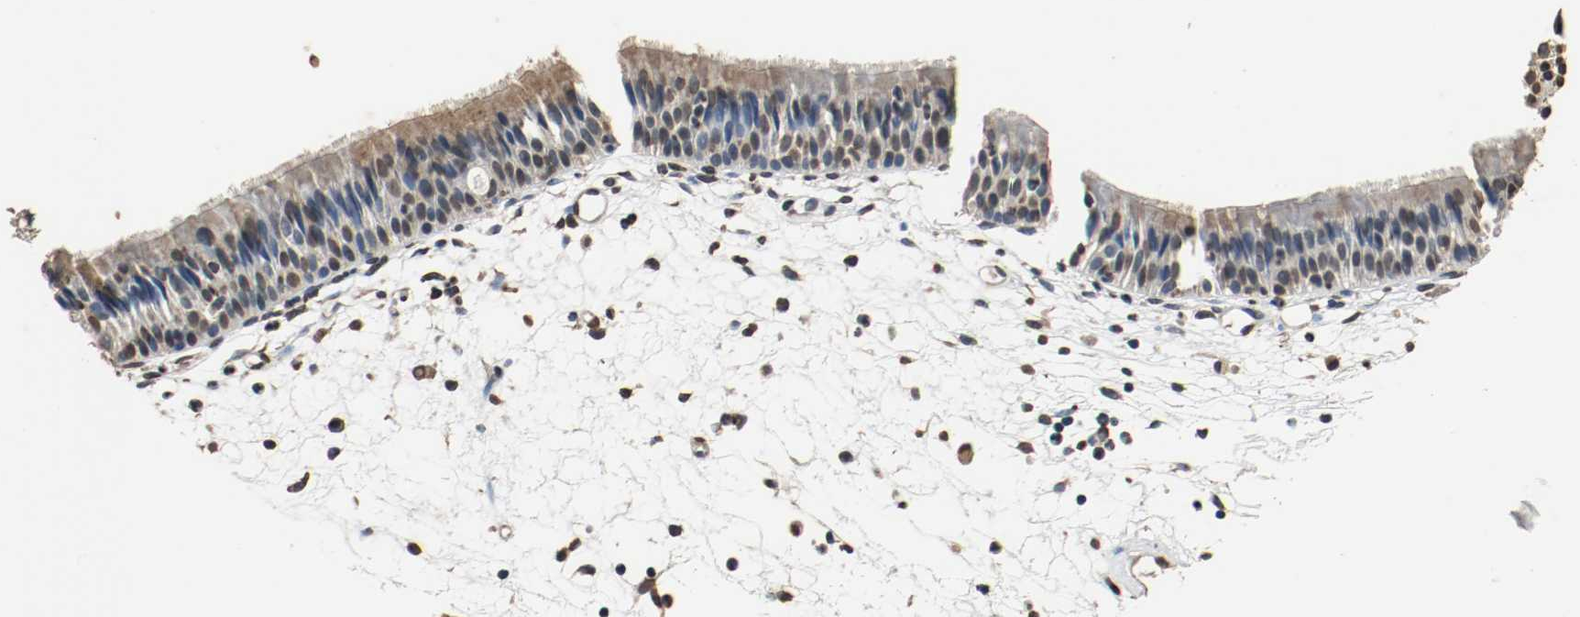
{"staining": {"intensity": "moderate", "quantity": "25%-75%", "location": "cytoplasmic/membranous"}, "tissue": "nasopharynx", "cell_type": "Respiratory epithelial cells", "image_type": "normal", "snomed": [{"axis": "morphology", "description": "Normal tissue, NOS"}, {"axis": "topography", "description": "Nasopharynx"}], "caption": "Nasopharynx stained for a protein displays moderate cytoplasmic/membranous positivity in respiratory epithelial cells. (DAB (3,3'-diaminobenzidine) = brown stain, brightfield microscopy at high magnification).", "gene": "RTN4", "patient": {"sex": "female", "age": 54}}